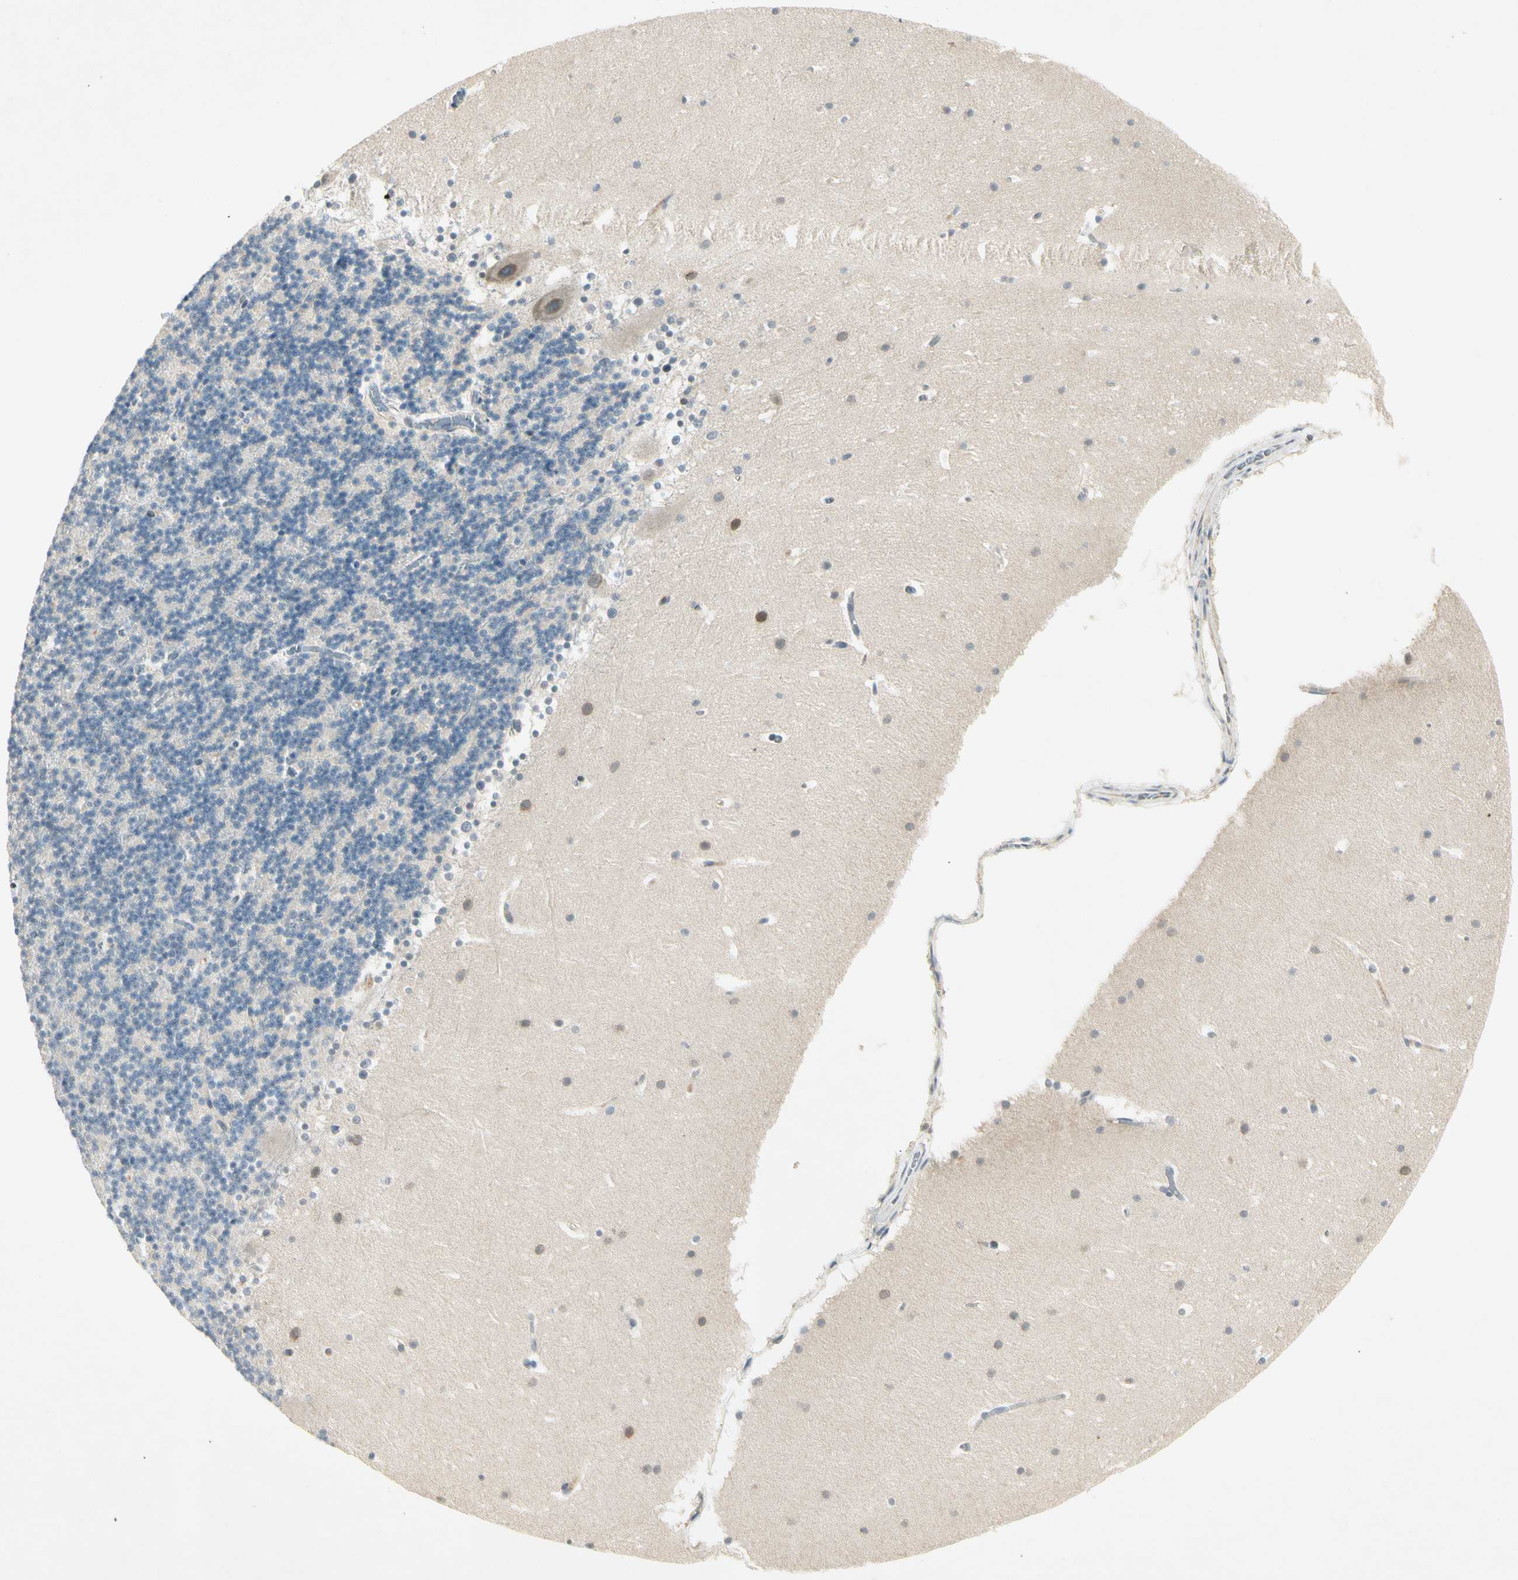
{"staining": {"intensity": "negative", "quantity": "none", "location": "none"}, "tissue": "cerebellum", "cell_type": "Cells in granular layer", "image_type": "normal", "snomed": [{"axis": "morphology", "description": "Normal tissue, NOS"}, {"axis": "topography", "description": "Cerebellum"}], "caption": "High power microscopy micrograph of an immunohistochemistry (IHC) photomicrograph of benign cerebellum, revealing no significant expression in cells in granular layer.", "gene": "PITX1", "patient": {"sex": "female", "age": 19}}